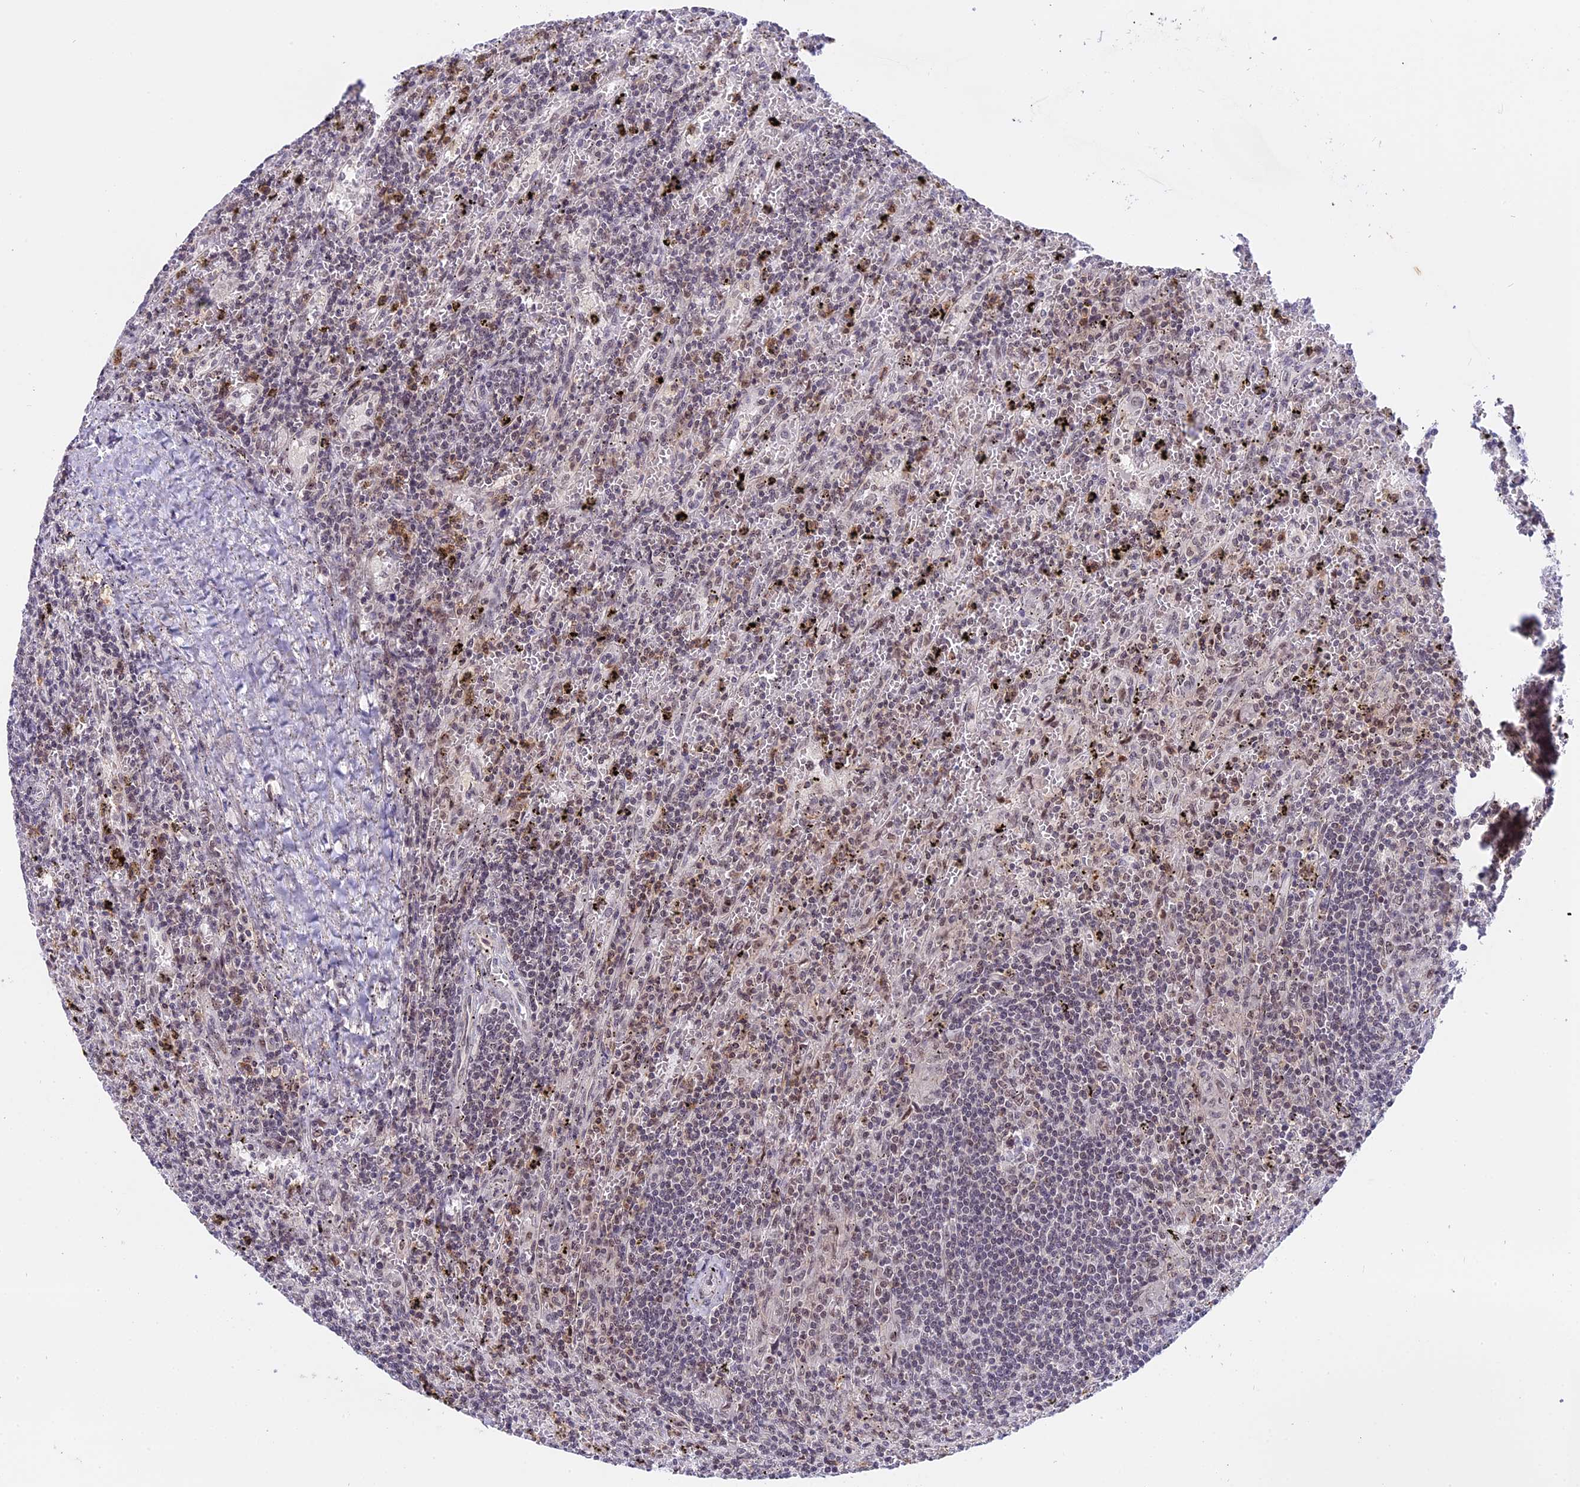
{"staining": {"intensity": "weak", "quantity": "<25%", "location": "nuclear"}, "tissue": "lymphoma", "cell_type": "Tumor cells", "image_type": "cancer", "snomed": [{"axis": "morphology", "description": "Malignant lymphoma, non-Hodgkin's type, Low grade"}, {"axis": "topography", "description": "Spleen"}], "caption": "DAB (3,3'-diaminobenzidine) immunohistochemical staining of human low-grade malignant lymphoma, non-Hodgkin's type displays no significant staining in tumor cells.", "gene": "TADA3", "patient": {"sex": "male", "age": 76}}